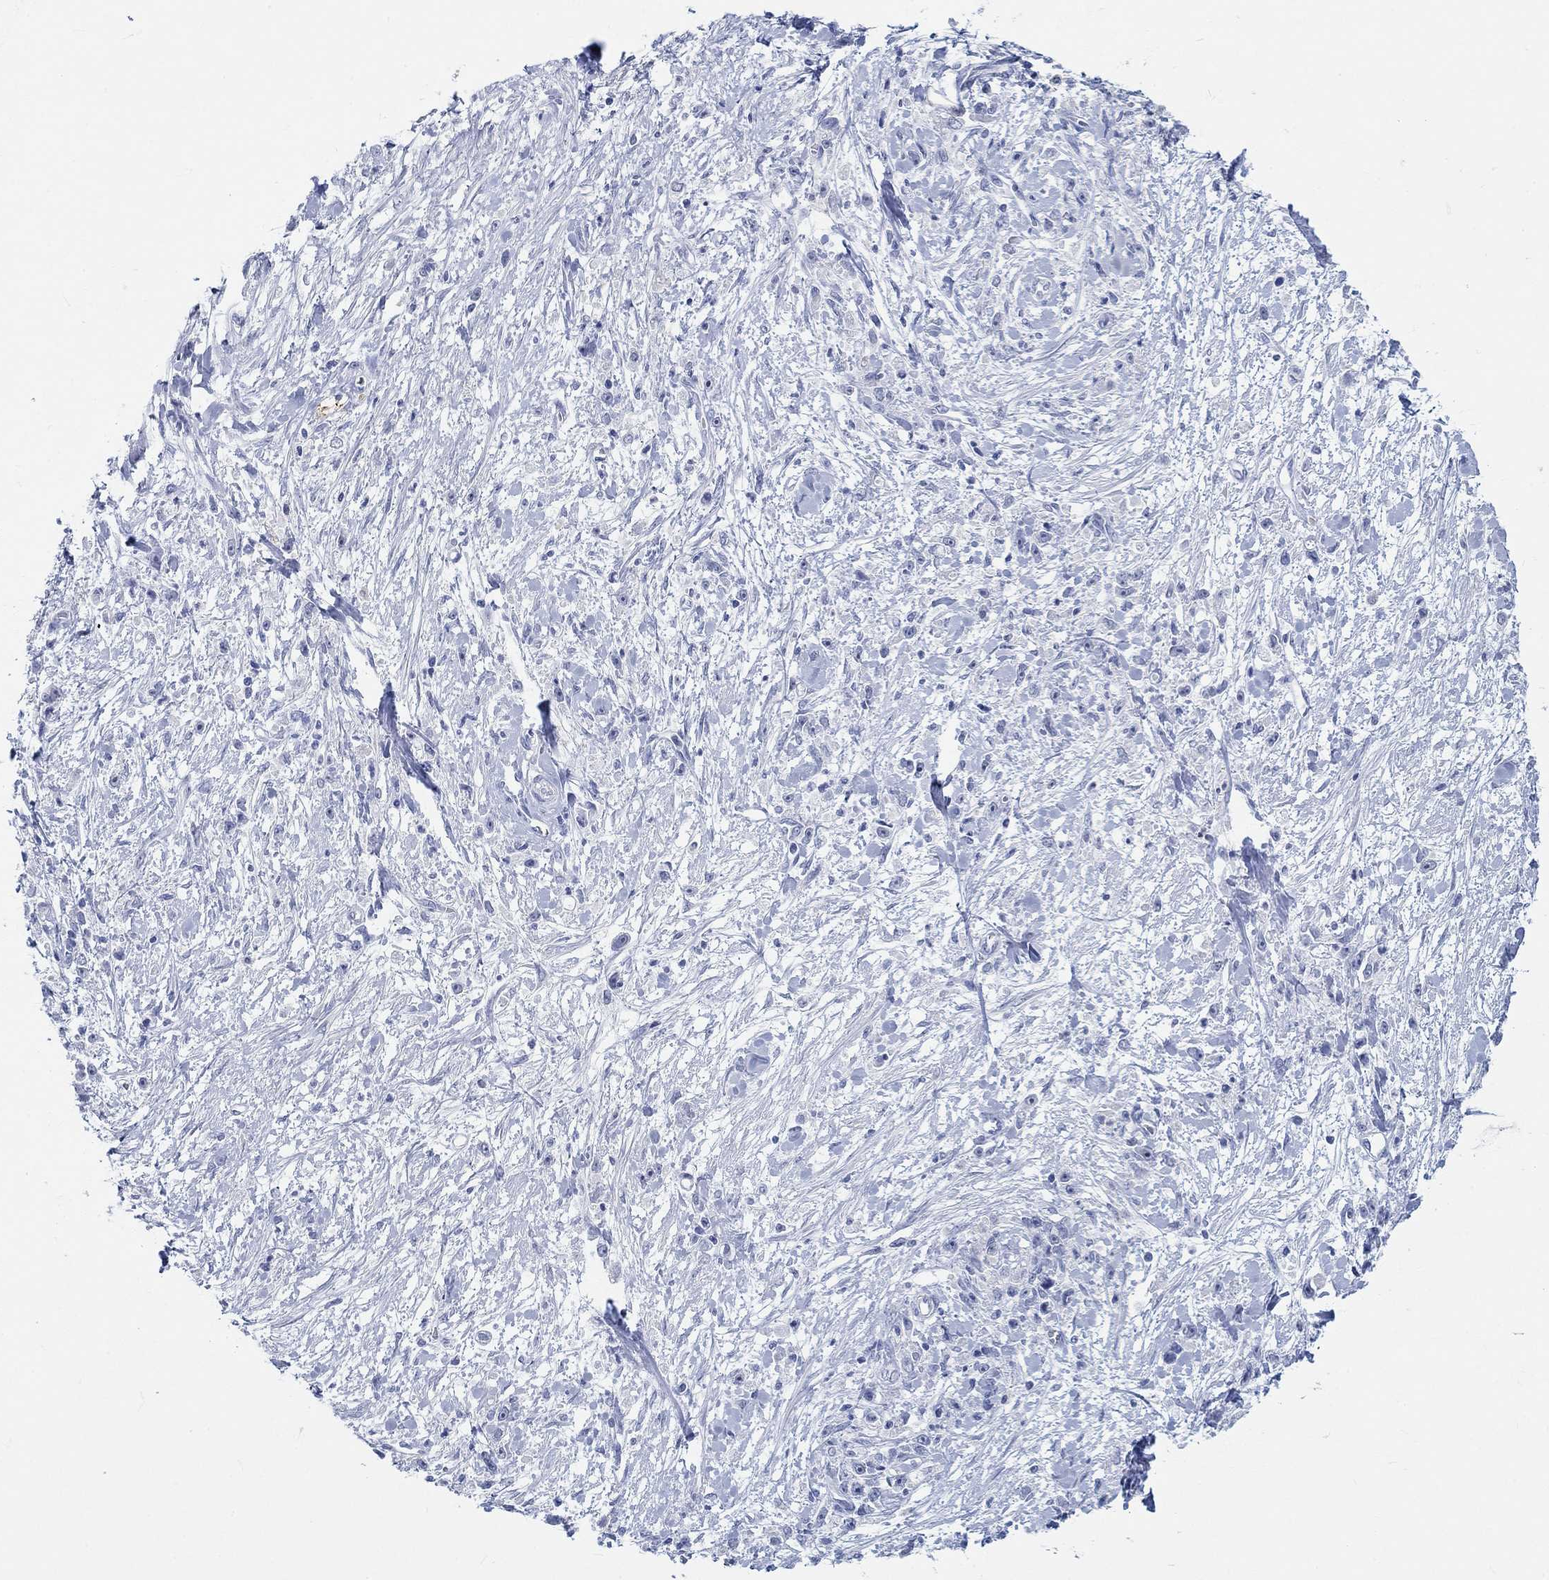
{"staining": {"intensity": "negative", "quantity": "none", "location": "none"}, "tissue": "stomach cancer", "cell_type": "Tumor cells", "image_type": "cancer", "snomed": [{"axis": "morphology", "description": "Adenocarcinoma, NOS"}, {"axis": "topography", "description": "Stomach"}], "caption": "This is an IHC photomicrograph of human stomach cancer (adenocarcinoma). There is no positivity in tumor cells.", "gene": "GRIA3", "patient": {"sex": "female", "age": 59}}